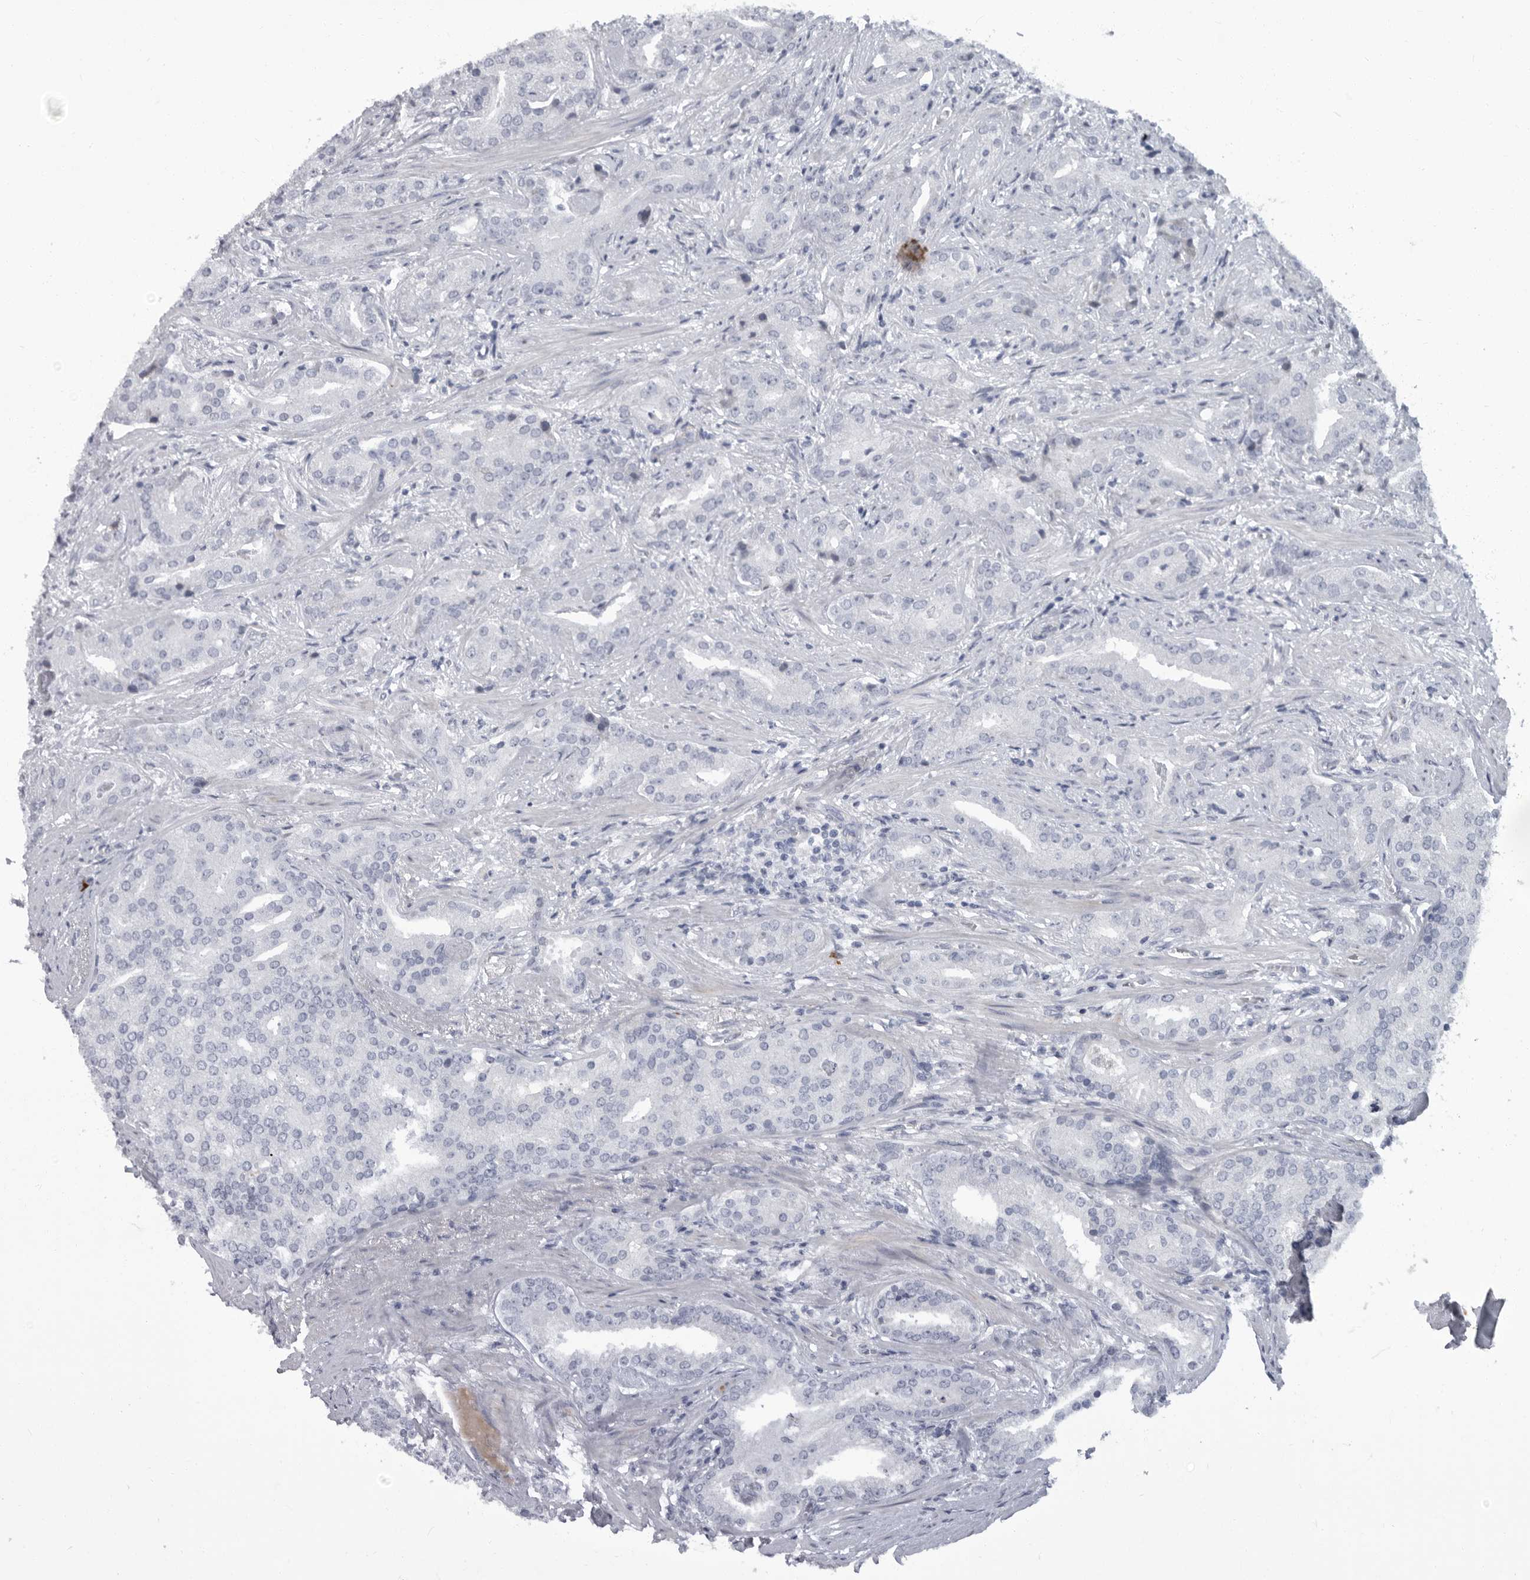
{"staining": {"intensity": "negative", "quantity": "none", "location": "none"}, "tissue": "prostate cancer", "cell_type": "Tumor cells", "image_type": "cancer", "snomed": [{"axis": "morphology", "description": "Adenocarcinoma, Low grade"}, {"axis": "topography", "description": "Prostate"}], "caption": "Protein analysis of adenocarcinoma (low-grade) (prostate) displays no significant positivity in tumor cells.", "gene": "SLC25A39", "patient": {"sex": "male", "age": 67}}